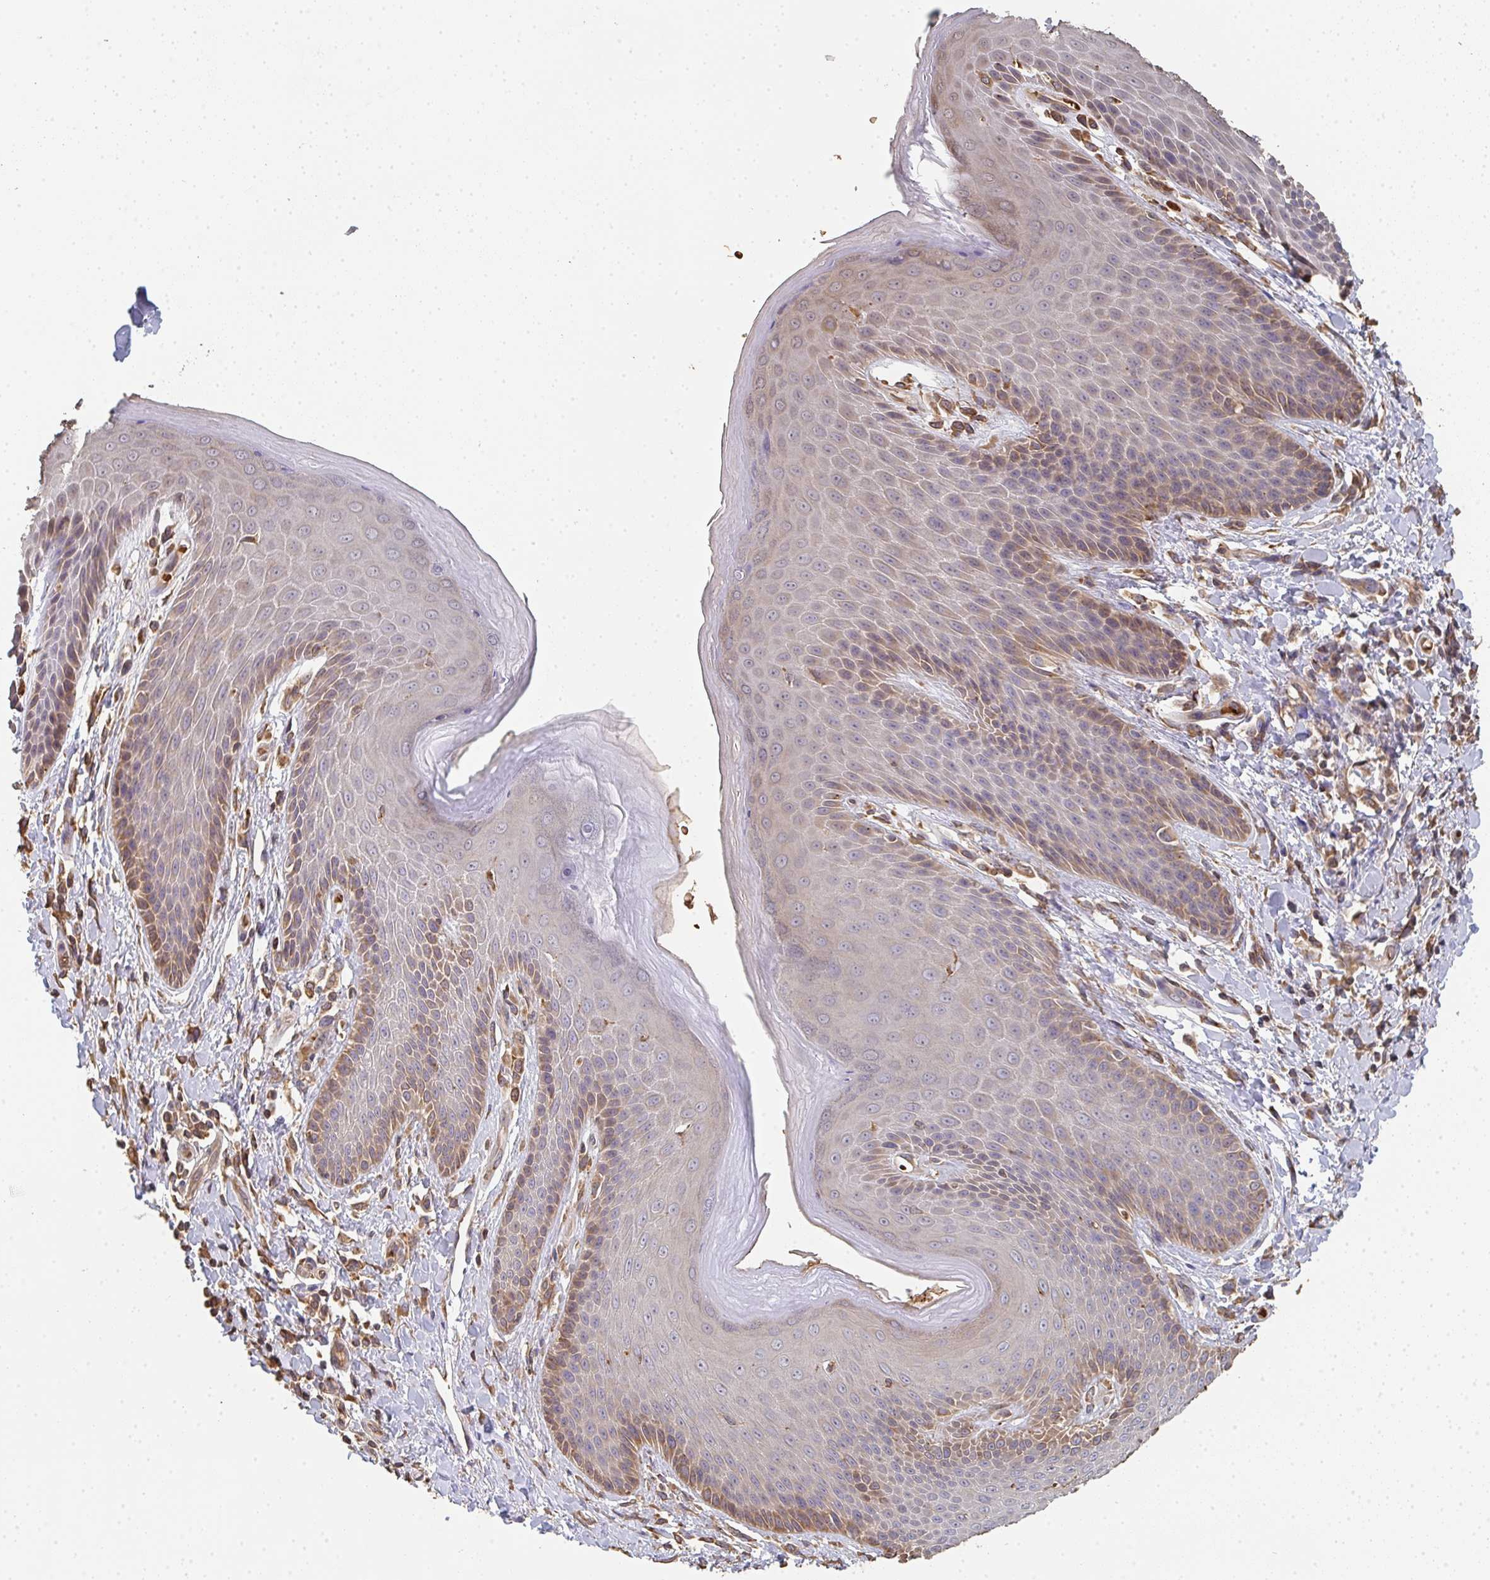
{"staining": {"intensity": "moderate", "quantity": "<25%", "location": "cytoplasmic/membranous"}, "tissue": "skin", "cell_type": "Epidermal cells", "image_type": "normal", "snomed": [{"axis": "morphology", "description": "Normal tissue, NOS"}, {"axis": "topography", "description": "Anal"}, {"axis": "topography", "description": "Peripheral nerve tissue"}], "caption": "Epidermal cells demonstrate moderate cytoplasmic/membranous positivity in about <25% of cells in benign skin.", "gene": "POLG", "patient": {"sex": "male", "age": 51}}